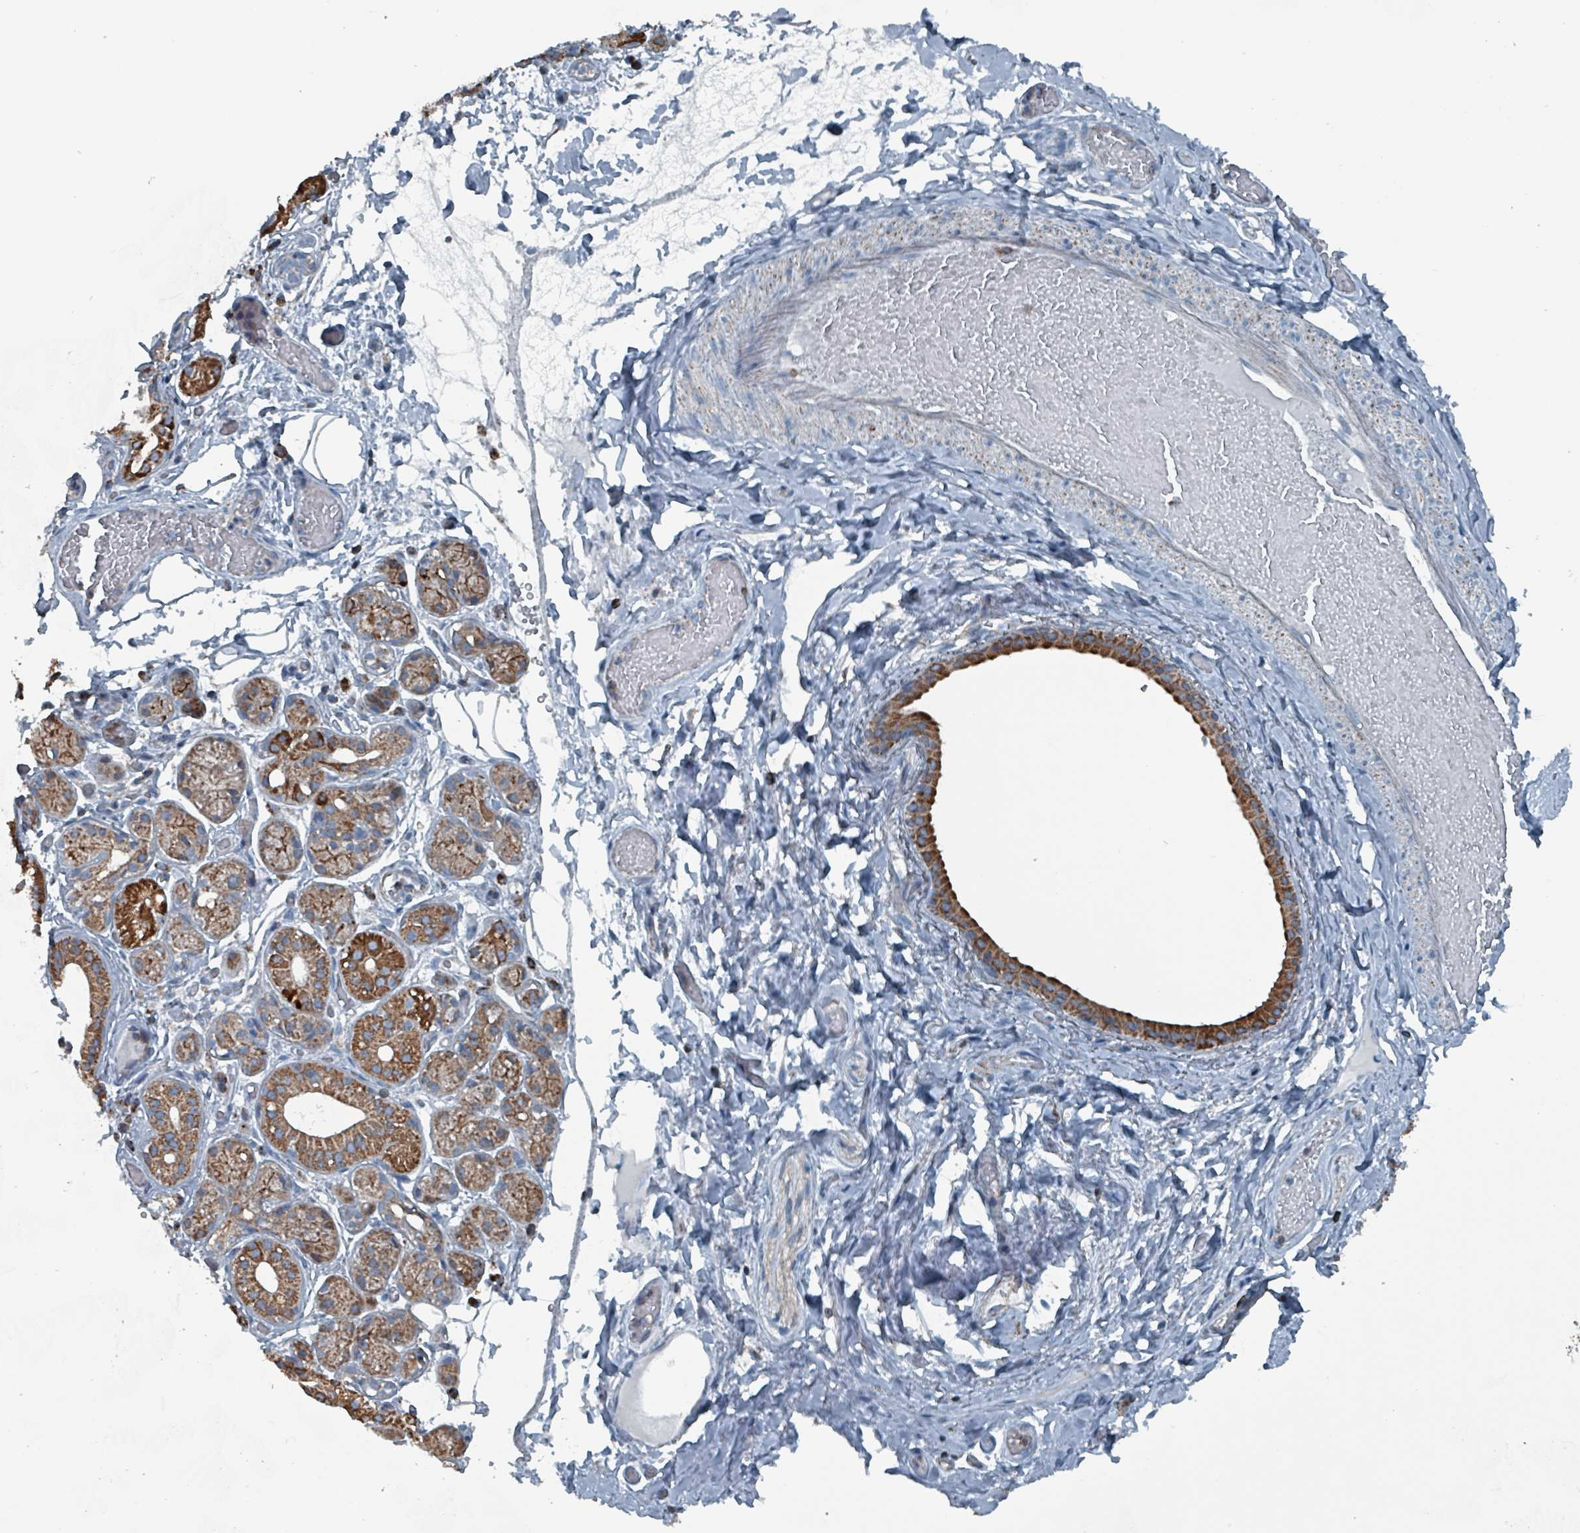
{"staining": {"intensity": "strong", "quantity": "25%-75%", "location": "cytoplasmic/membranous"}, "tissue": "salivary gland", "cell_type": "Glandular cells", "image_type": "normal", "snomed": [{"axis": "morphology", "description": "Normal tissue, NOS"}, {"axis": "topography", "description": "Salivary gland"}], "caption": "The immunohistochemical stain shows strong cytoplasmic/membranous positivity in glandular cells of normal salivary gland.", "gene": "ABHD18", "patient": {"sex": "male", "age": 82}}